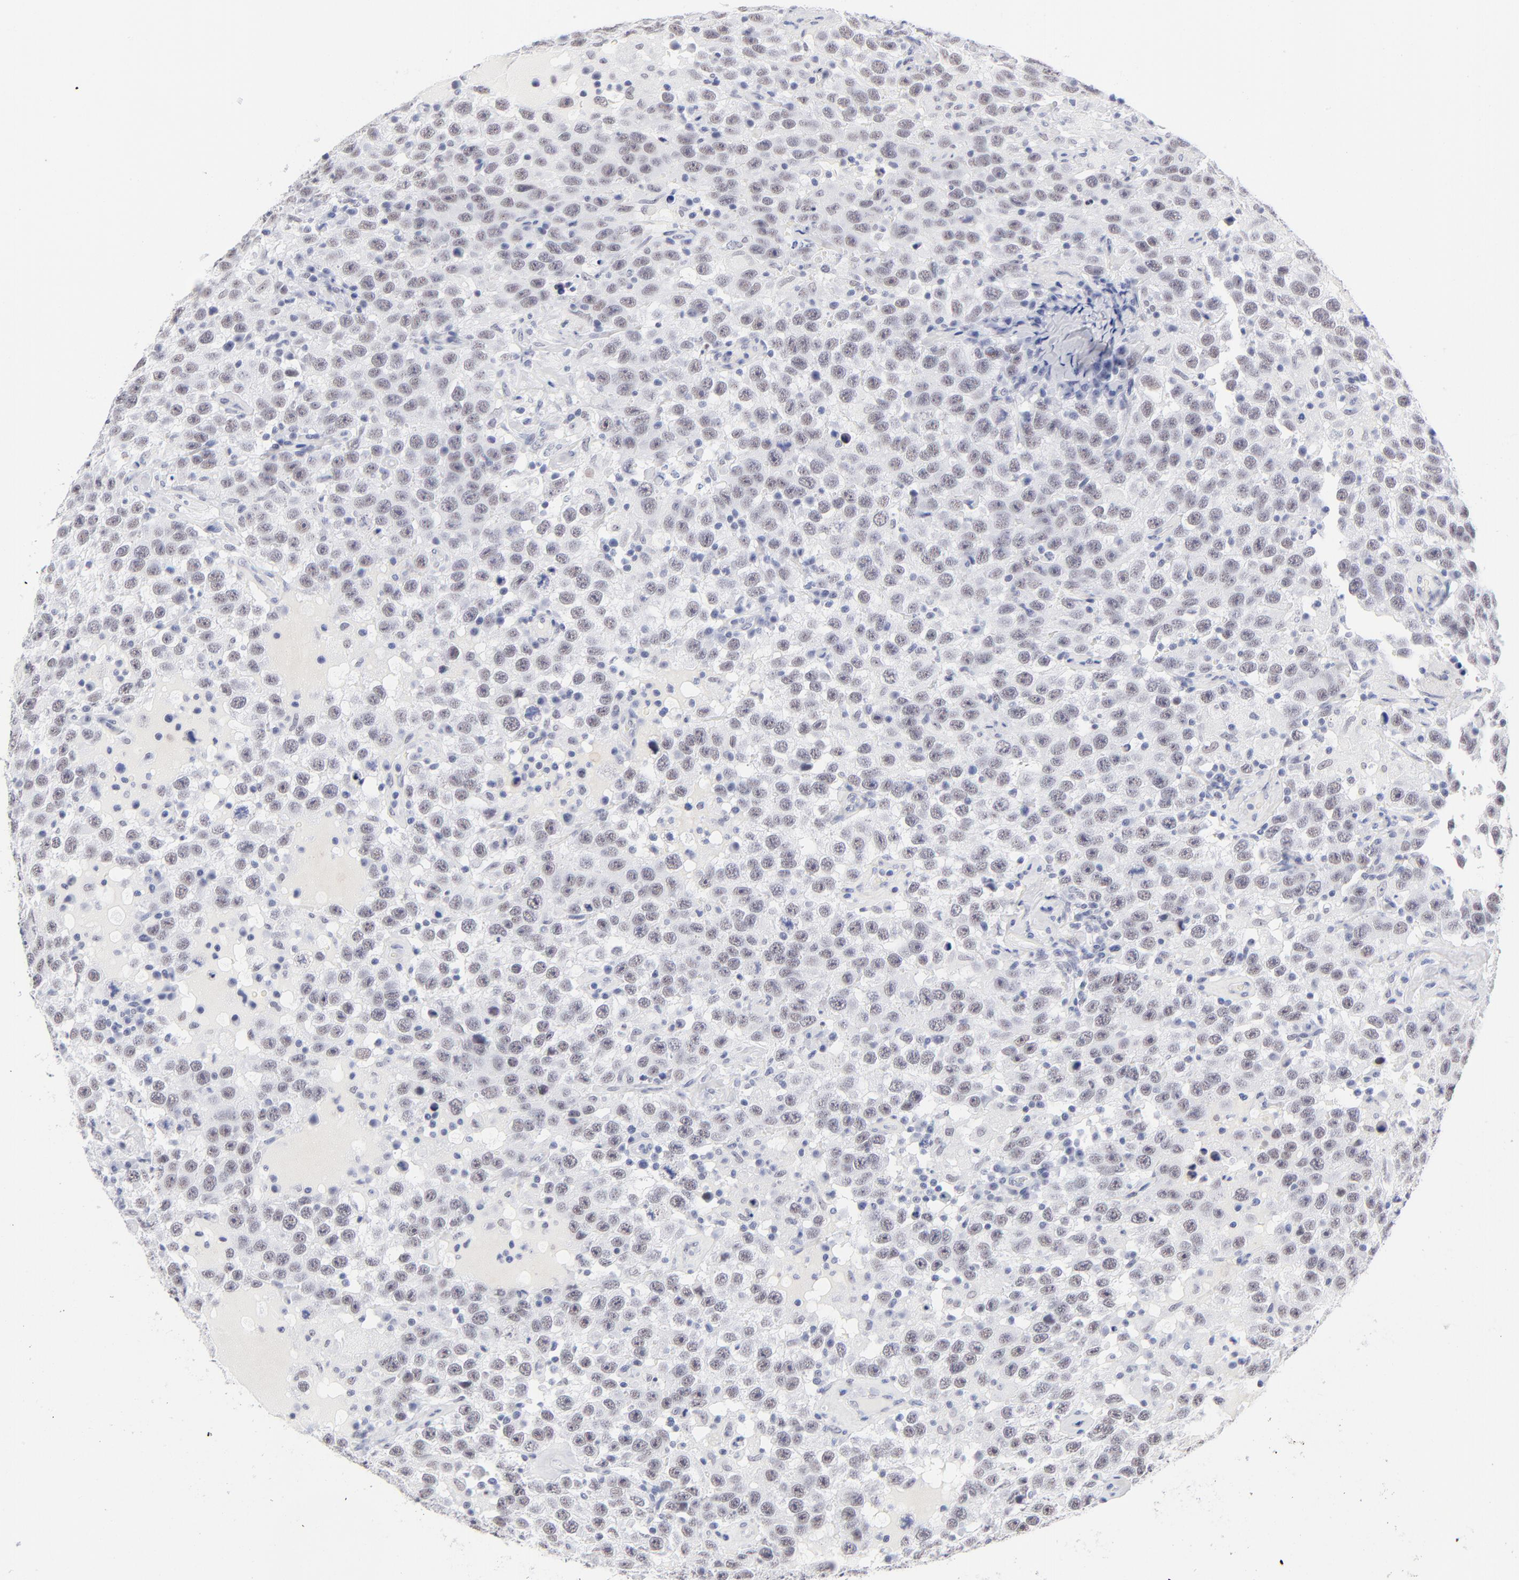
{"staining": {"intensity": "weak", "quantity": ">75%", "location": "nuclear"}, "tissue": "testis cancer", "cell_type": "Tumor cells", "image_type": "cancer", "snomed": [{"axis": "morphology", "description": "Seminoma, NOS"}, {"axis": "topography", "description": "Testis"}], "caption": "High-power microscopy captured an immunohistochemistry photomicrograph of testis cancer (seminoma), revealing weak nuclear staining in about >75% of tumor cells.", "gene": "SNRPB", "patient": {"sex": "male", "age": 41}}